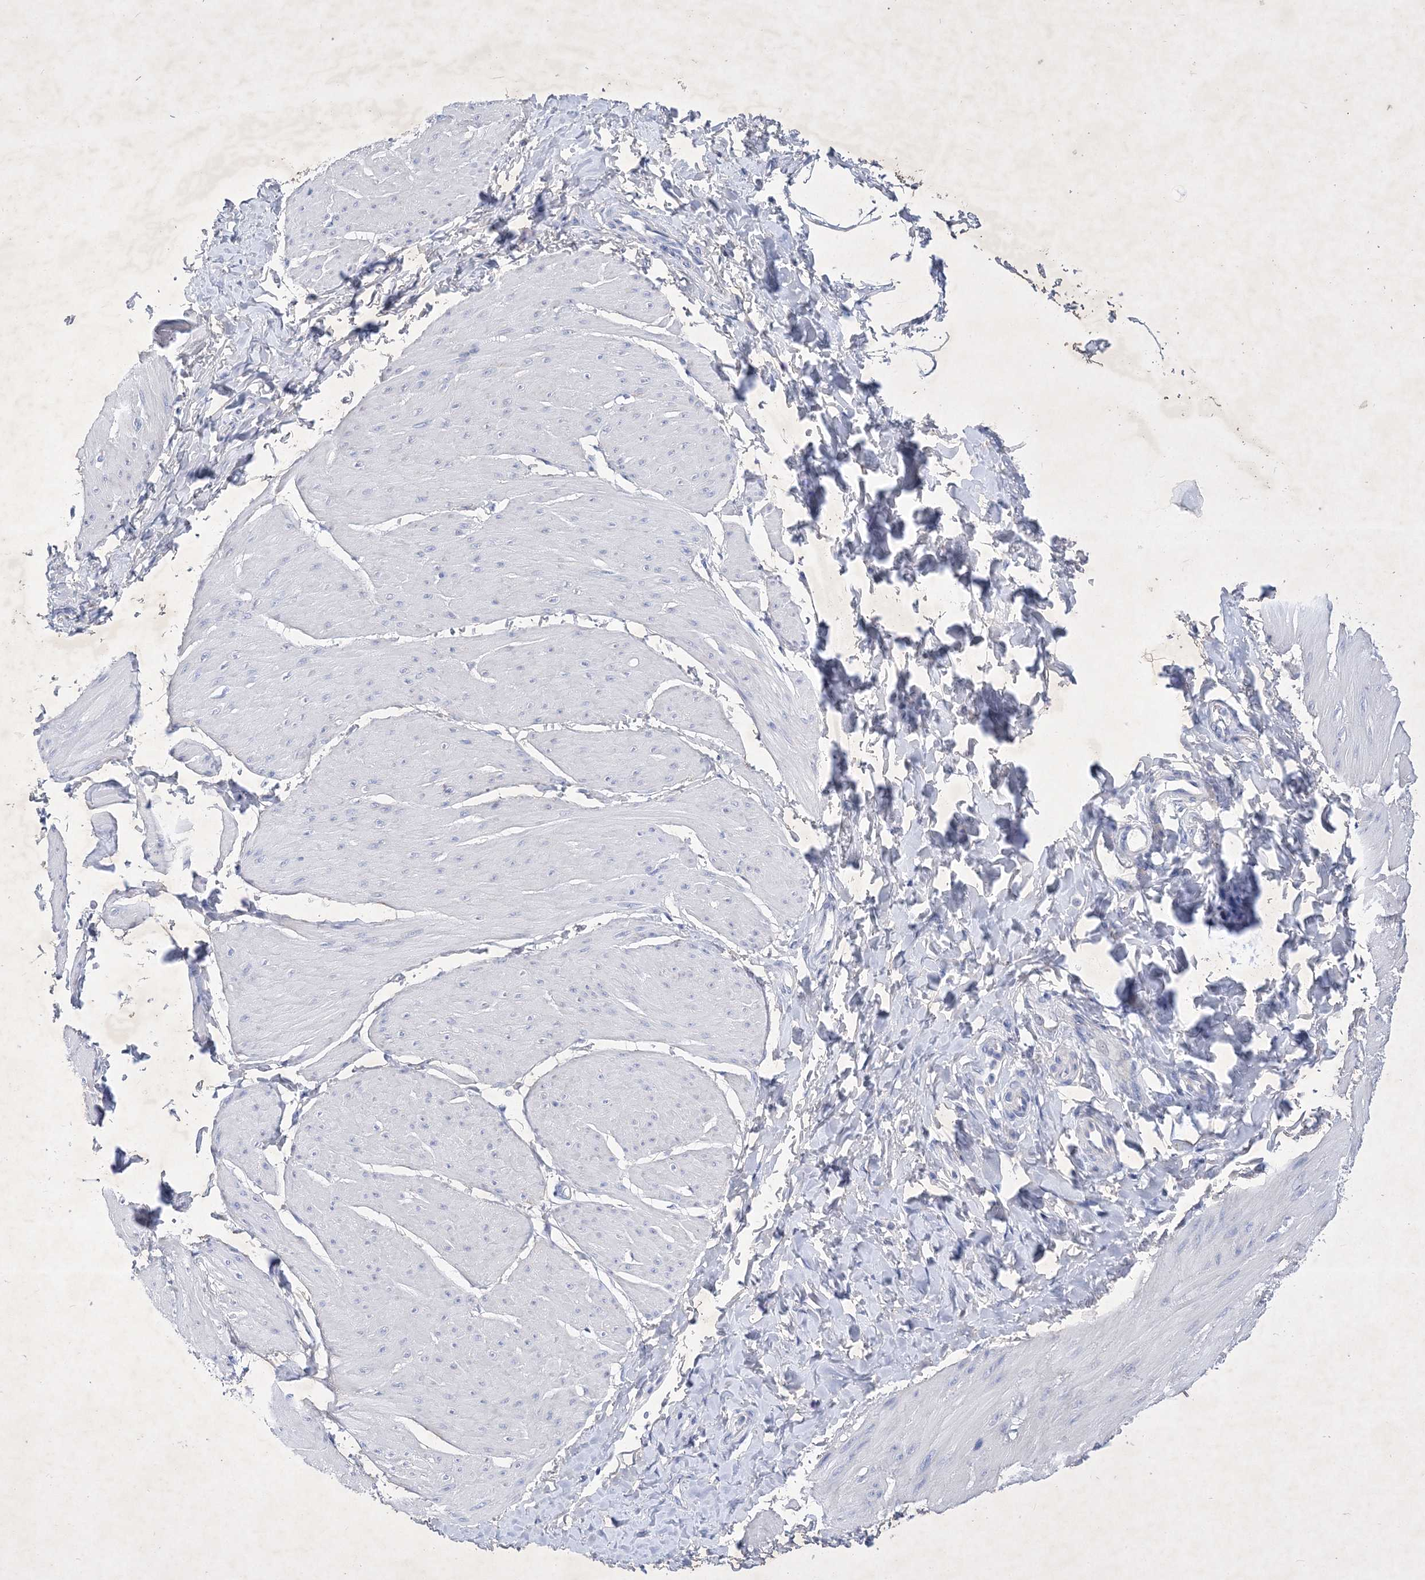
{"staining": {"intensity": "negative", "quantity": "none", "location": "none"}, "tissue": "smooth muscle", "cell_type": "Smooth muscle cells", "image_type": "normal", "snomed": [{"axis": "morphology", "description": "Urothelial carcinoma, High grade"}, {"axis": "topography", "description": "Urinary bladder"}], "caption": "This is a photomicrograph of immunohistochemistry staining of normal smooth muscle, which shows no expression in smooth muscle cells. Brightfield microscopy of immunohistochemistry (IHC) stained with DAB (brown) and hematoxylin (blue), captured at high magnification.", "gene": "GPN1", "patient": {"sex": "male", "age": 46}}